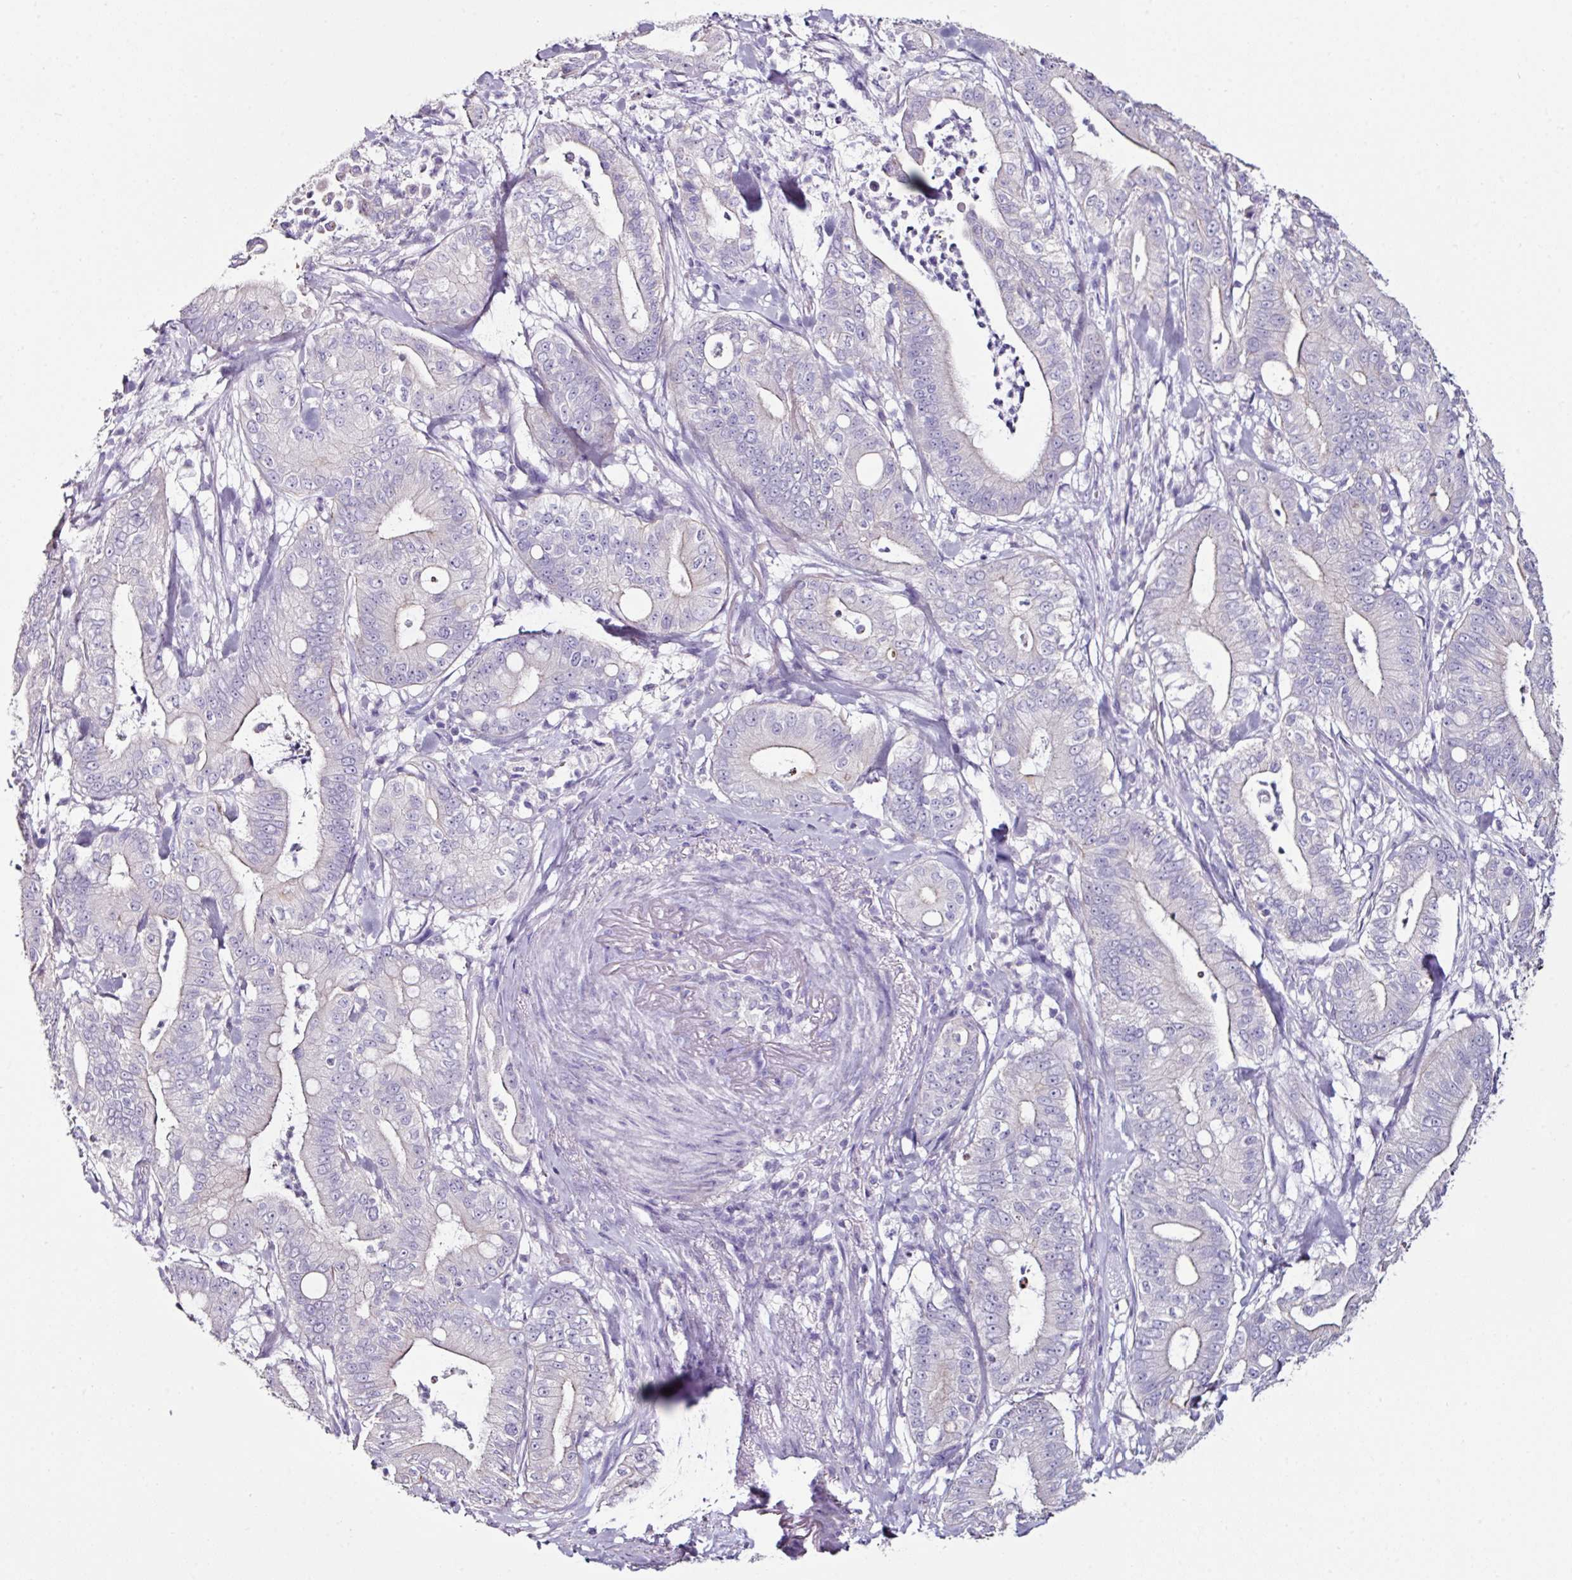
{"staining": {"intensity": "negative", "quantity": "none", "location": "none"}, "tissue": "pancreatic cancer", "cell_type": "Tumor cells", "image_type": "cancer", "snomed": [{"axis": "morphology", "description": "Adenocarcinoma, NOS"}, {"axis": "topography", "description": "Pancreas"}], "caption": "Pancreatic cancer (adenocarcinoma) stained for a protein using immunohistochemistry (IHC) demonstrates no staining tumor cells.", "gene": "GLP2R", "patient": {"sex": "male", "age": 71}}